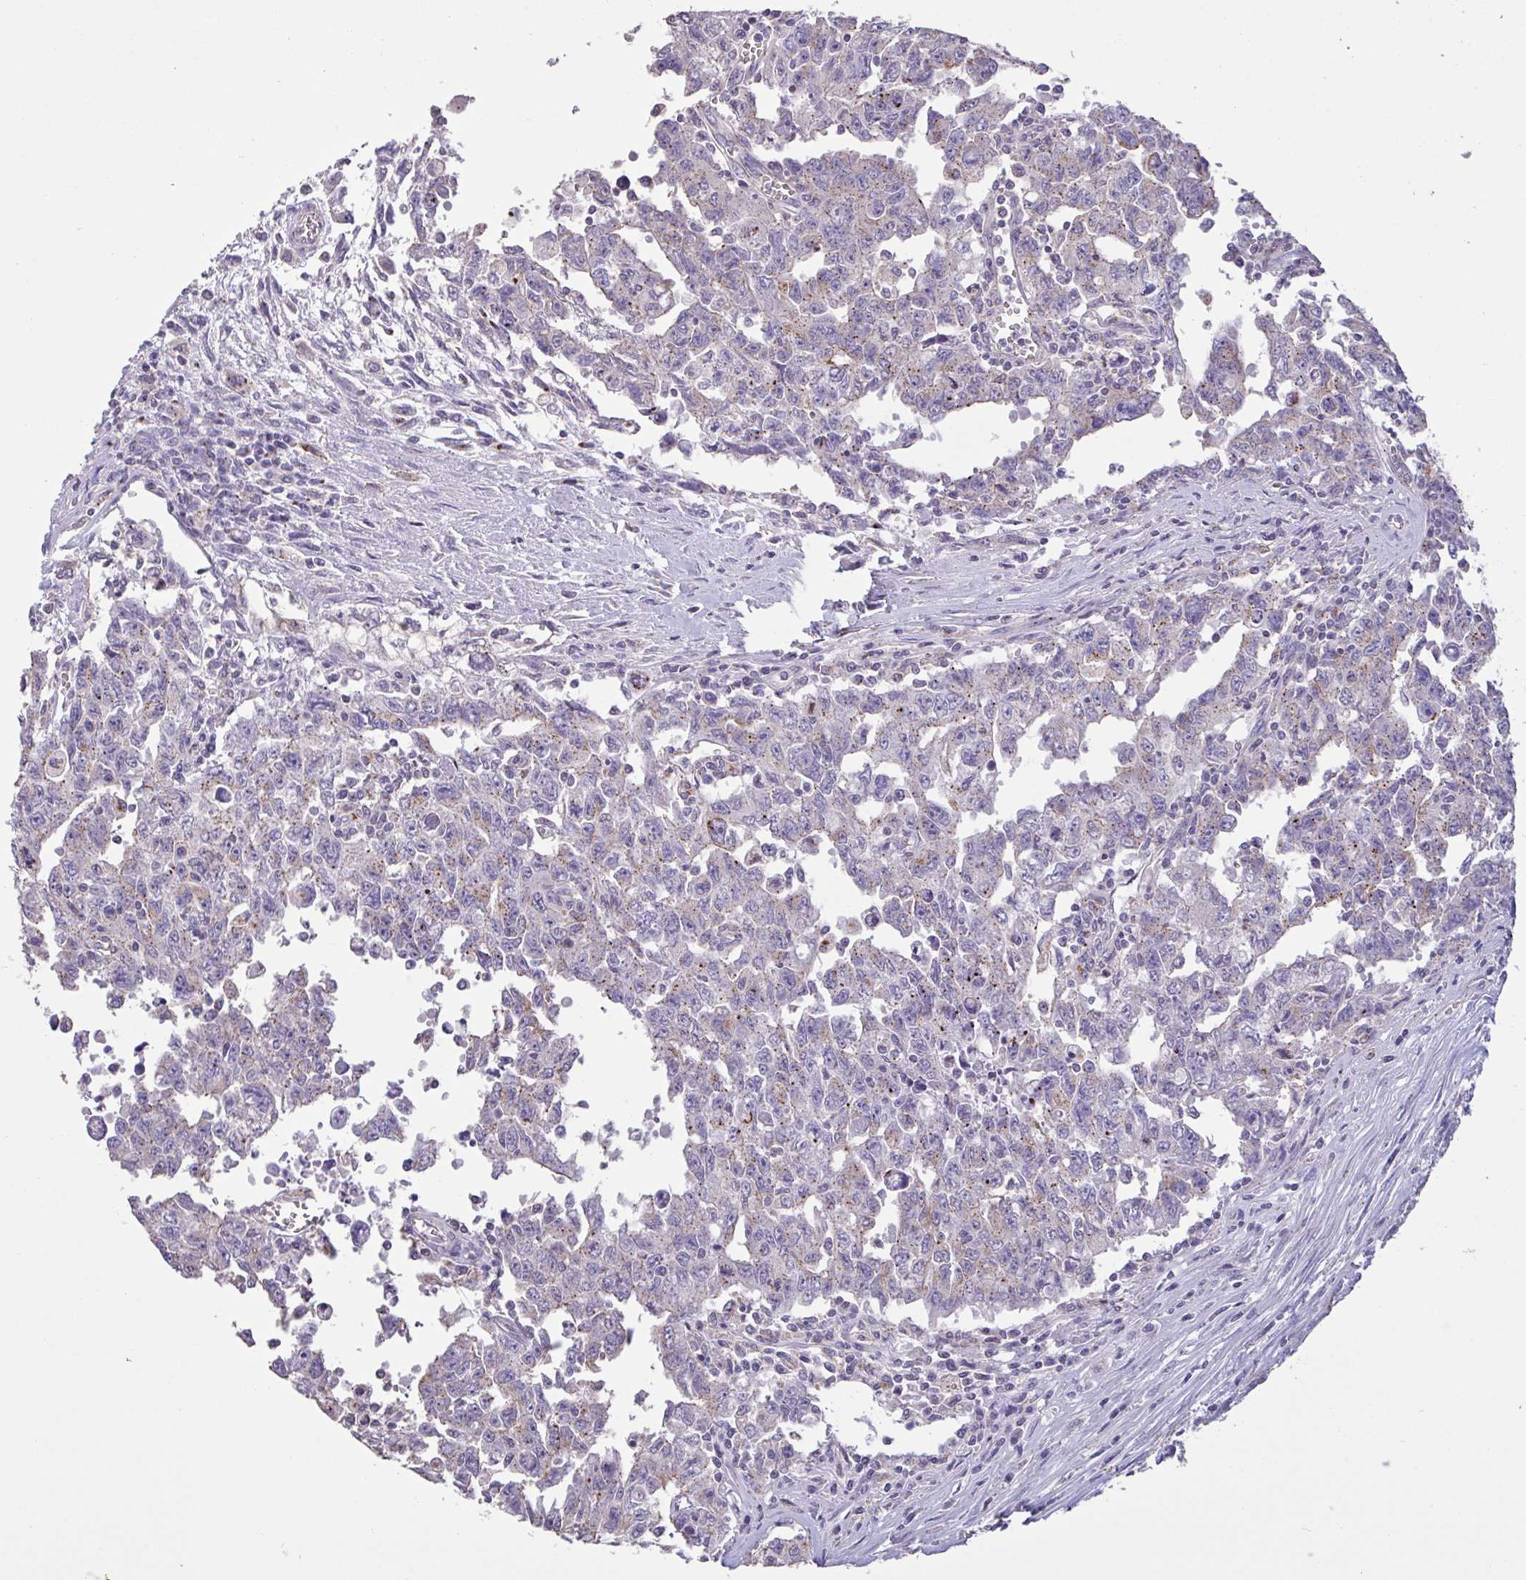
{"staining": {"intensity": "weak", "quantity": "25%-75%", "location": "cytoplasmic/membranous"}, "tissue": "testis cancer", "cell_type": "Tumor cells", "image_type": "cancer", "snomed": [{"axis": "morphology", "description": "Carcinoma, Embryonal, NOS"}, {"axis": "topography", "description": "Testis"}], "caption": "Weak cytoplasmic/membranous expression for a protein is present in about 25%-75% of tumor cells of testis cancer using immunohistochemistry (IHC).", "gene": "CHMP5", "patient": {"sex": "male", "age": 24}}